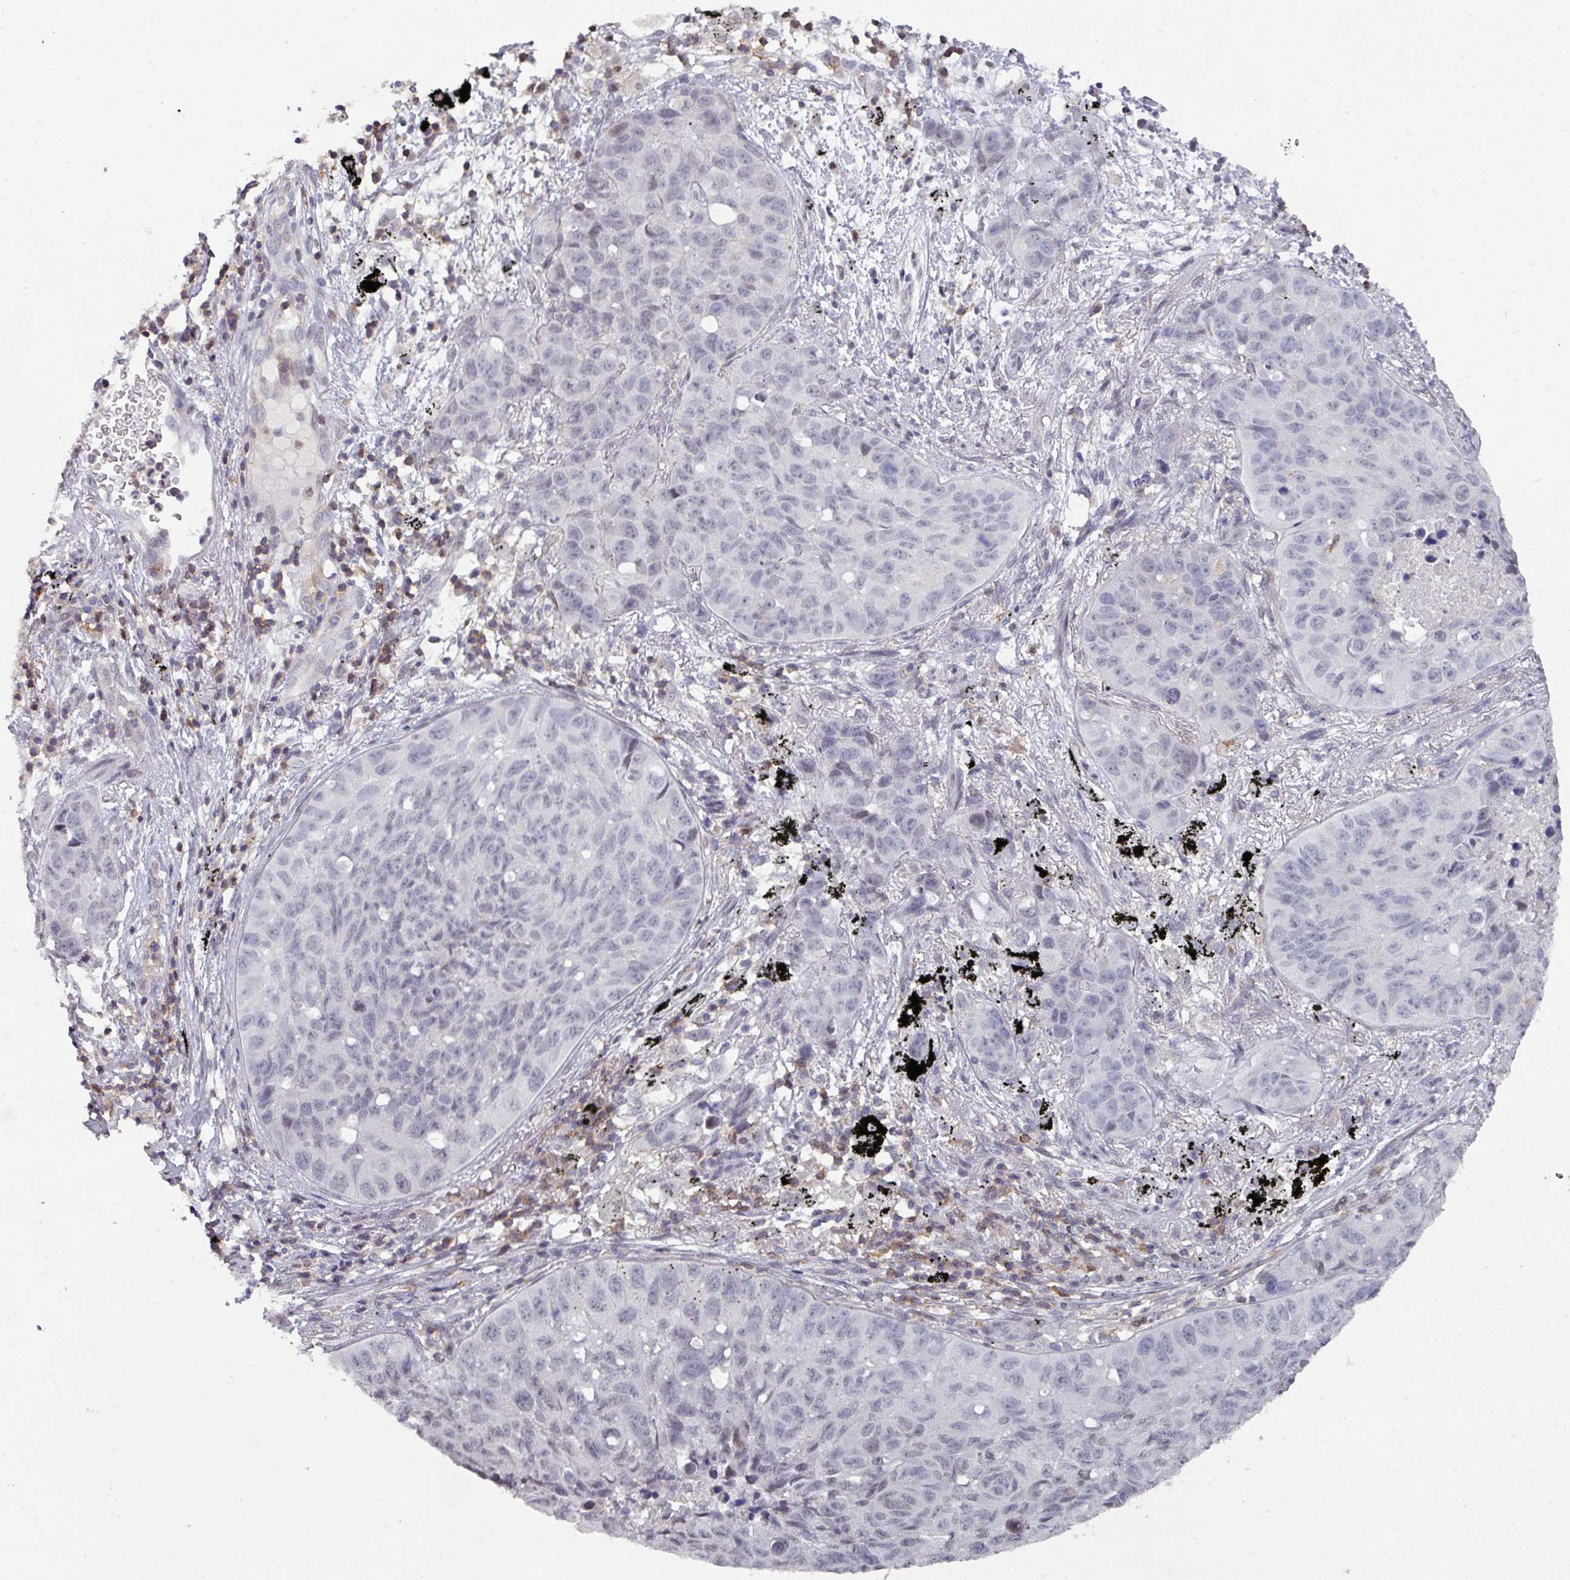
{"staining": {"intensity": "negative", "quantity": "none", "location": "none"}, "tissue": "lung cancer", "cell_type": "Tumor cells", "image_type": "cancer", "snomed": [{"axis": "morphology", "description": "Squamous cell carcinoma, NOS"}, {"axis": "topography", "description": "Lung"}], "caption": "Protein analysis of lung cancer reveals no significant expression in tumor cells. (Brightfield microscopy of DAB immunohistochemistry (IHC) at high magnification).", "gene": "RASAL3", "patient": {"sex": "male", "age": 60}}